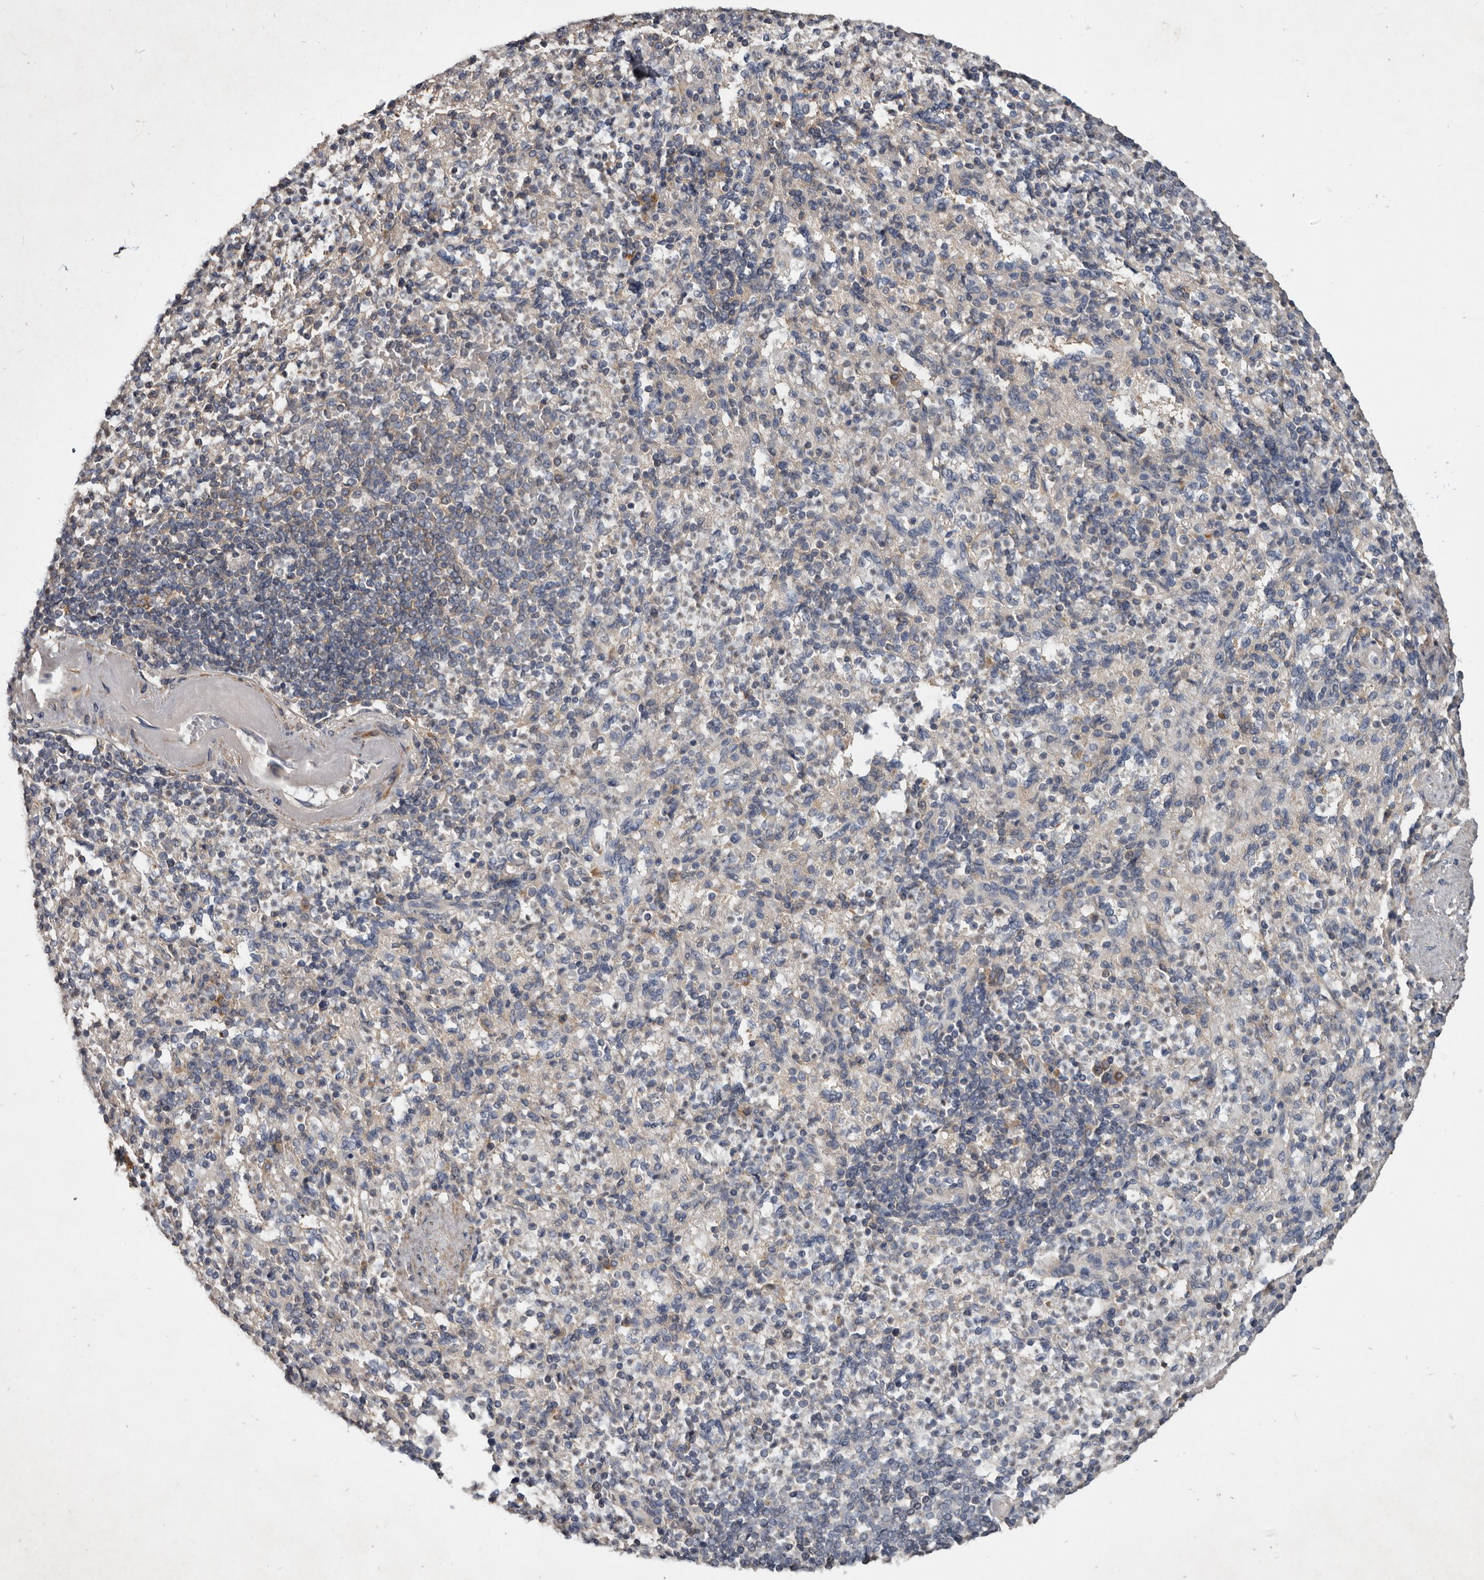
{"staining": {"intensity": "weak", "quantity": "<25%", "location": "cytoplasmic/membranous"}, "tissue": "spleen", "cell_type": "Cells in red pulp", "image_type": "normal", "snomed": [{"axis": "morphology", "description": "Normal tissue, NOS"}, {"axis": "topography", "description": "Spleen"}], "caption": "This image is of benign spleen stained with IHC to label a protein in brown with the nuclei are counter-stained blue. There is no positivity in cells in red pulp.", "gene": "TTC39A", "patient": {"sex": "female", "age": 74}}